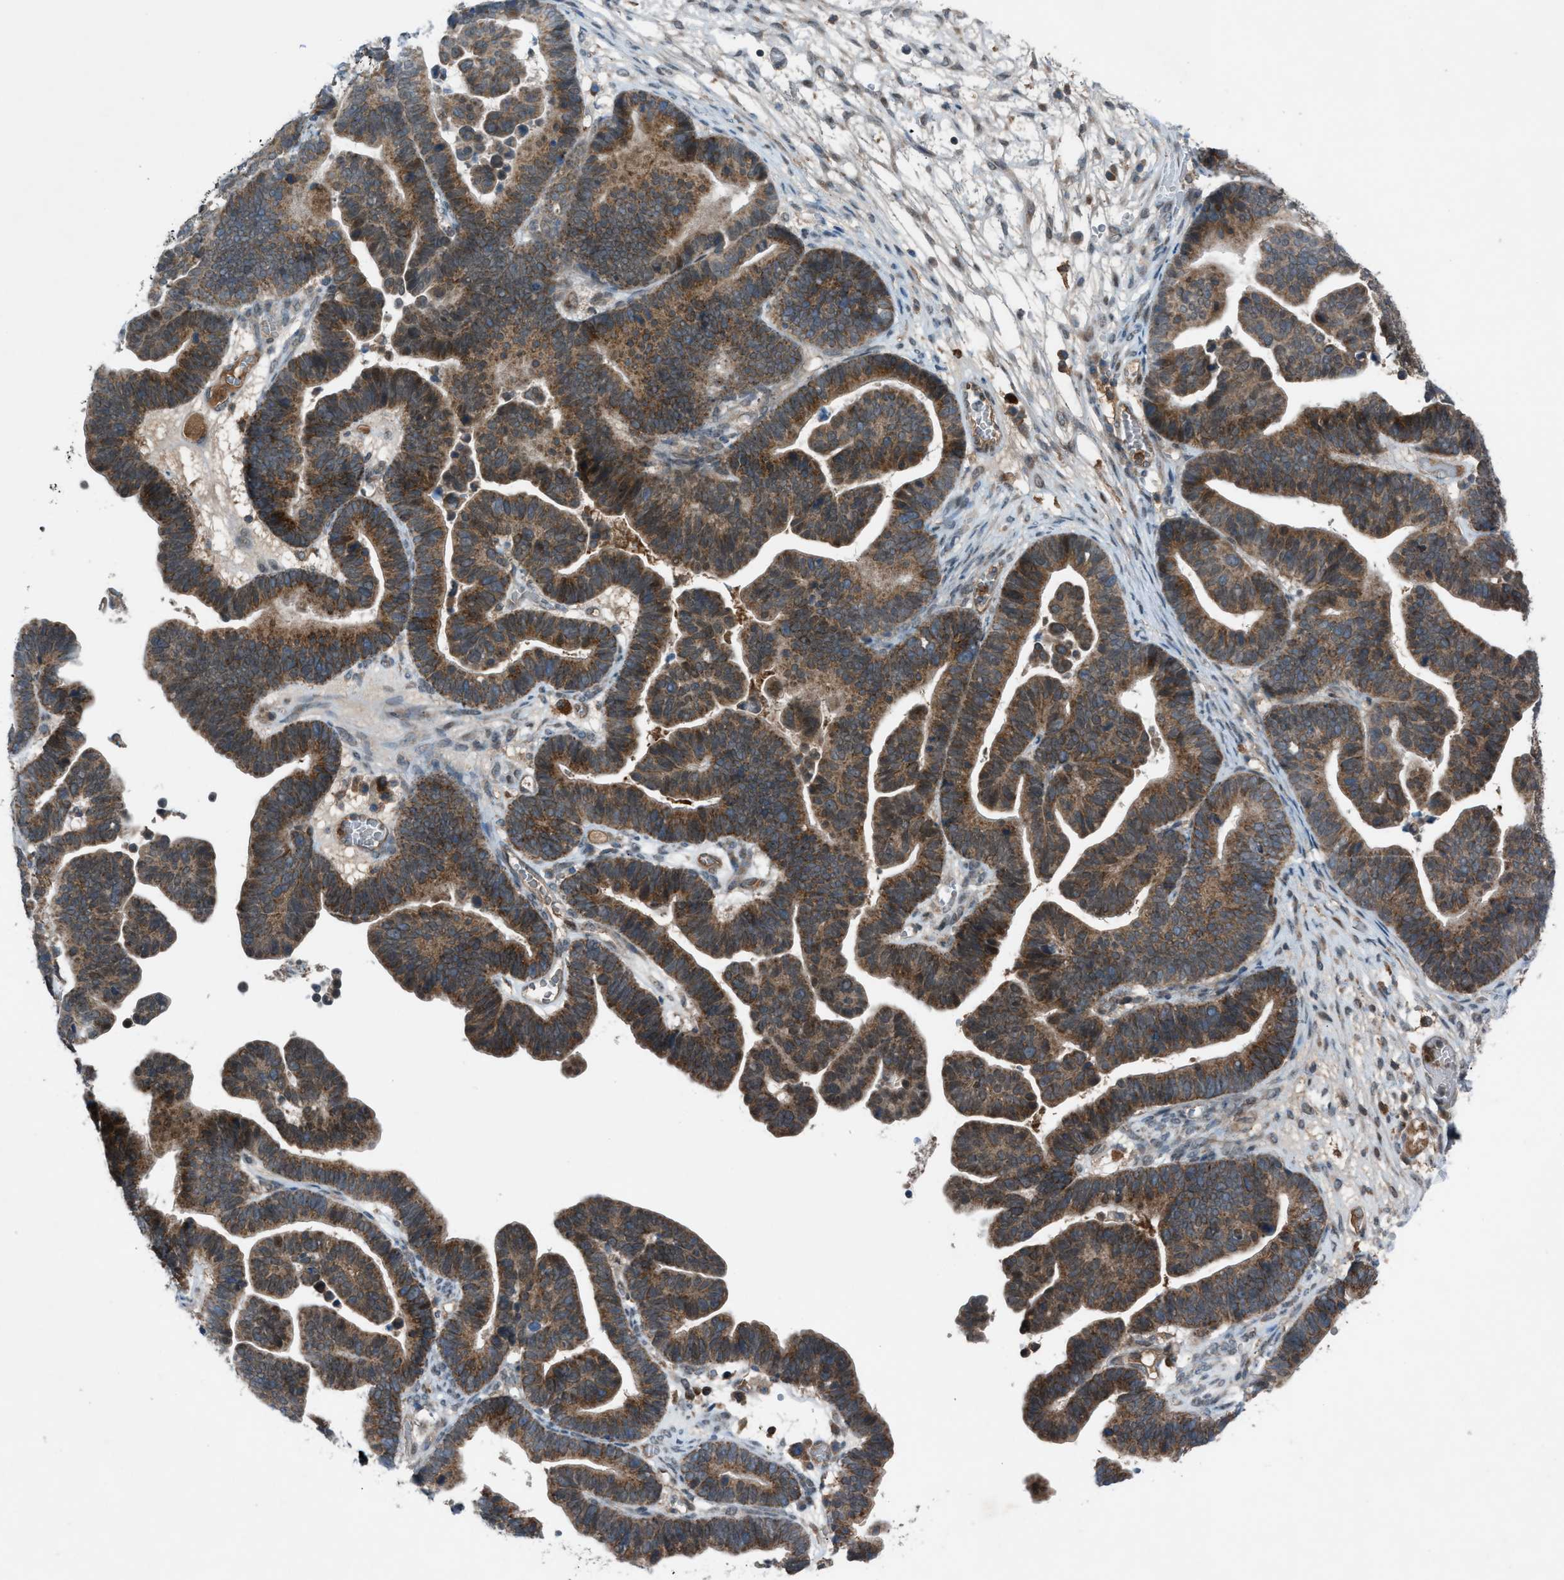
{"staining": {"intensity": "strong", "quantity": ">75%", "location": "cytoplasmic/membranous"}, "tissue": "ovarian cancer", "cell_type": "Tumor cells", "image_type": "cancer", "snomed": [{"axis": "morphology", "description": "Cystadenocarcinoma, serous, NOS"}, {"axis": "topography", "description": "Ovary"}], "caption": "Serous cystadenocarcinoma (ovarian) stained with a brown dye displays strong cytoplasmic/membranous positive expression in about >75% of tumor cells.", "gene": "DYRK1A", "patient": {"sex": "female", "age": 56}}